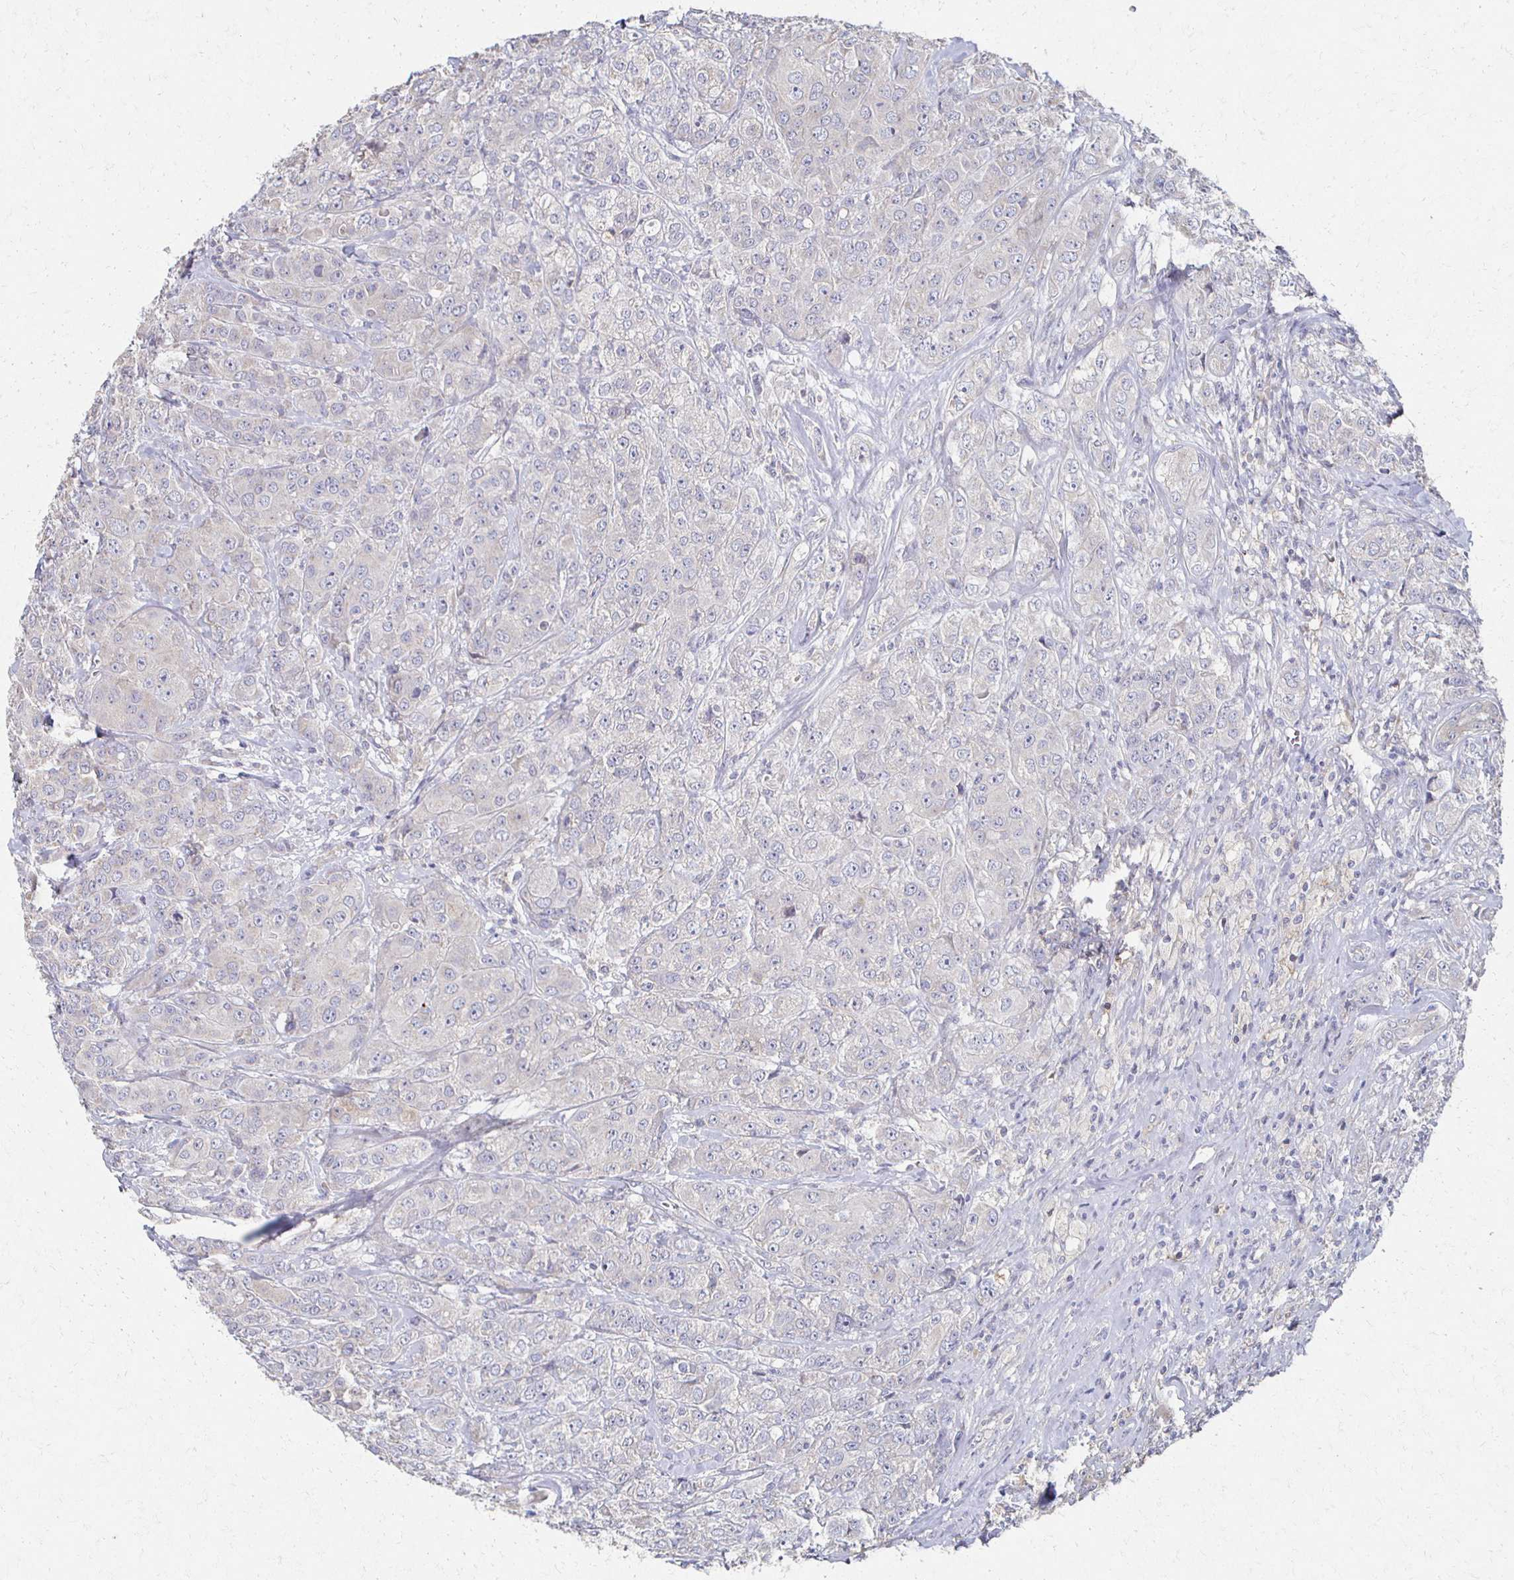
{"staining": {"intensity": "negative", "quantity": "none", "location": "none"}, "tissue": "breast cancer", "cell_type": "Tumor cells", "image_type": "cancer", "snomed": [{"axis": "morphology", "description": "Normal tissue, NOS"}, {"axis": "morphology", "description": "Duct carcinoma"}, {"axis": "topography", "description": "Breast"}], "caption": "Micrograph shows no significant protein staining in tumor cells of breast invasive ductal carcinoma.", "gene": "CX3CR1", "patient": {"sex": "female", "age": 43}}